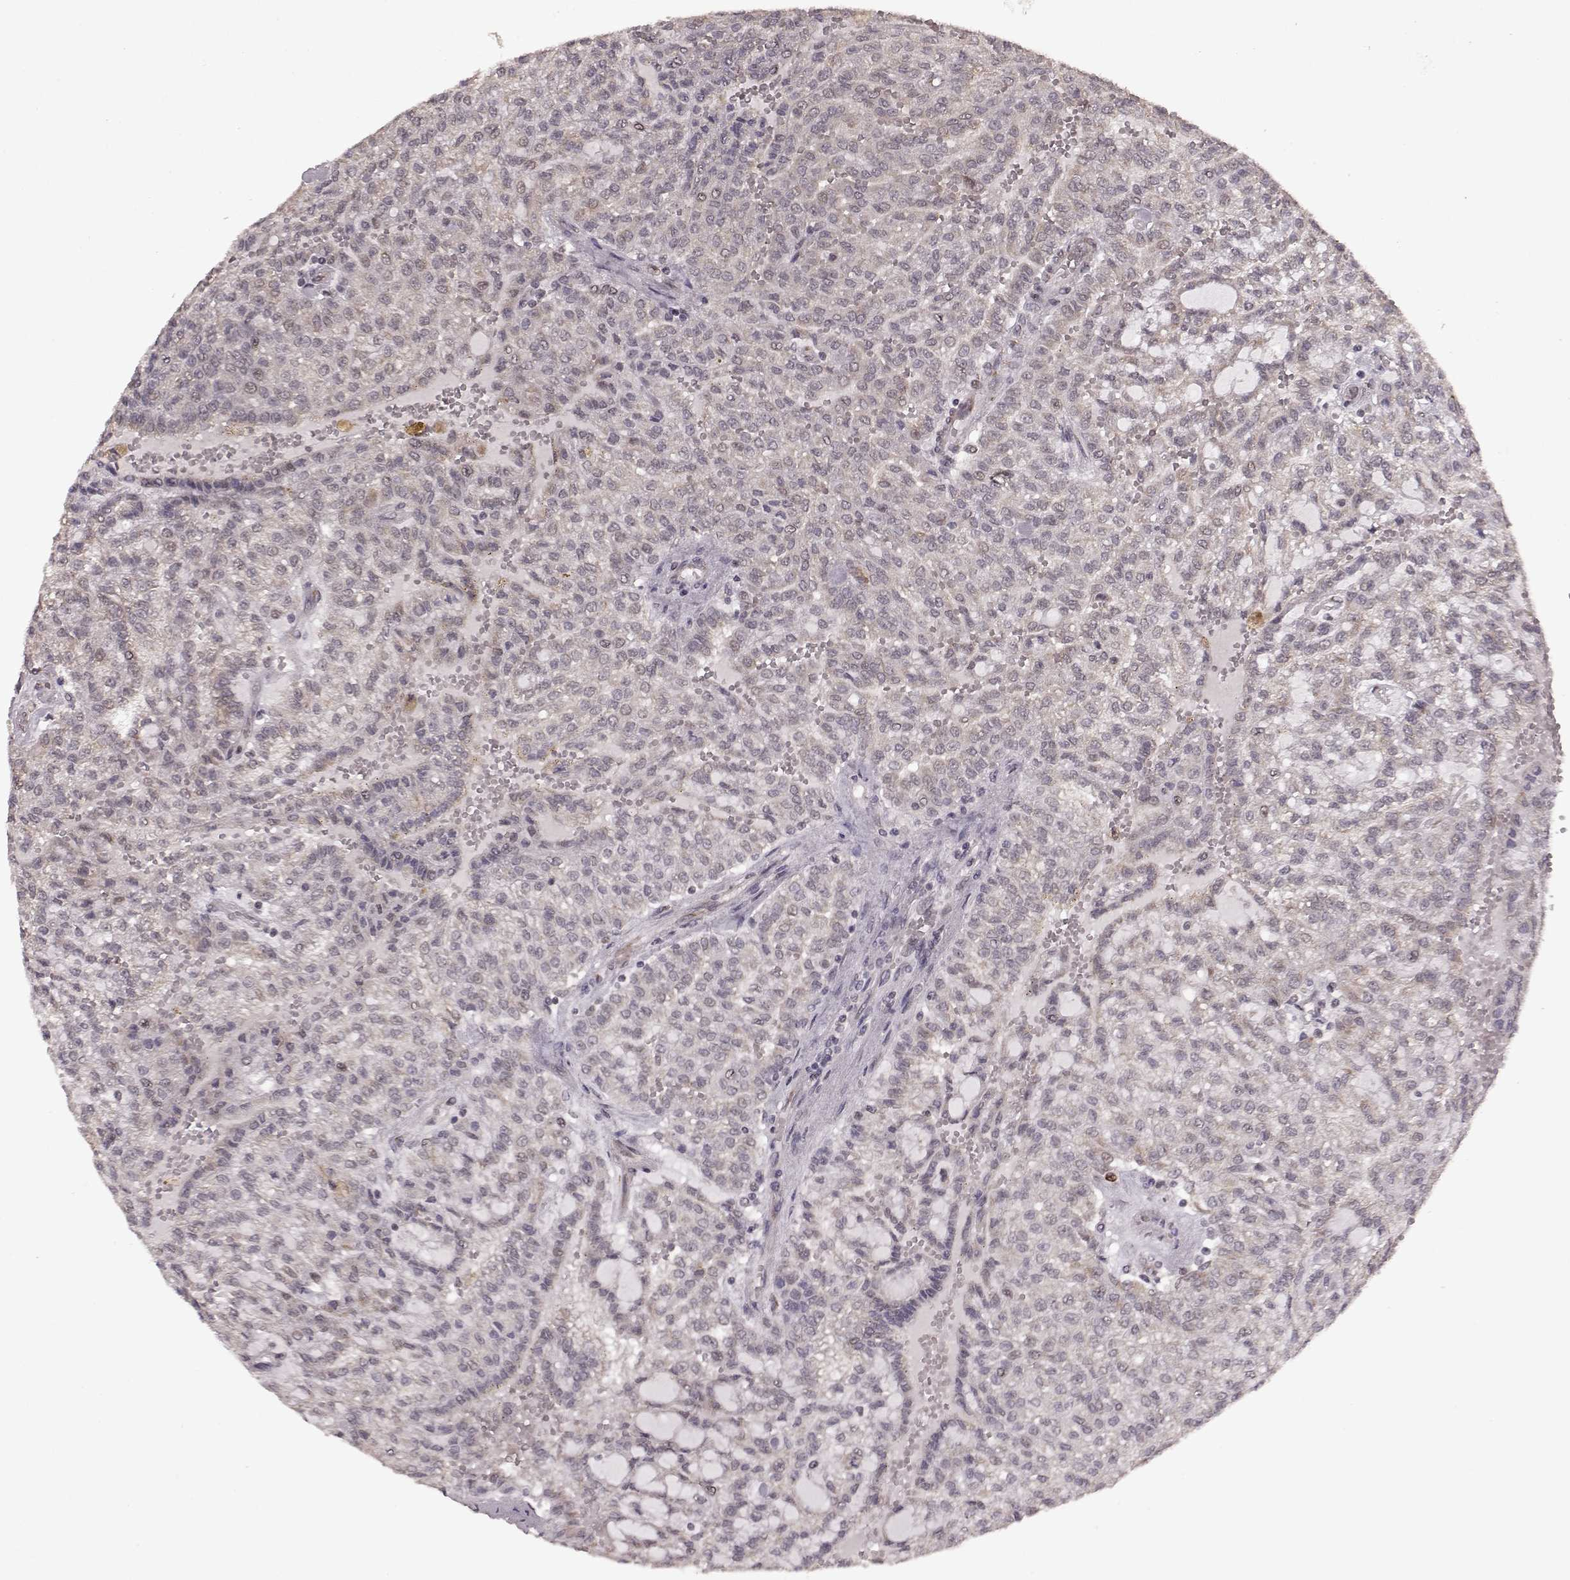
{"staining": {"intensity": "weak", "quantity": ">75%", "location": "cytoplasmic/membranous"}, "tissue": "renal cancer", "cell_type": "Tumor cells", "image_type": "cancer", "snomed": [{"axis": "morphology", "description": "Adenocarcinoma, NOS"}, {"axis": "topography", "description": "Kidney"}], "caption": "An image of renal cancer stained for a protein displays weak cytoplasmic/membranous brown staining in tumor cells. (DAB (3,3'-diaminobenzidine) = brown stain, brightfield microscopy at high magnification).", "gene": "ELOVL5", "patient": {"sex": "male", "age": 63}}